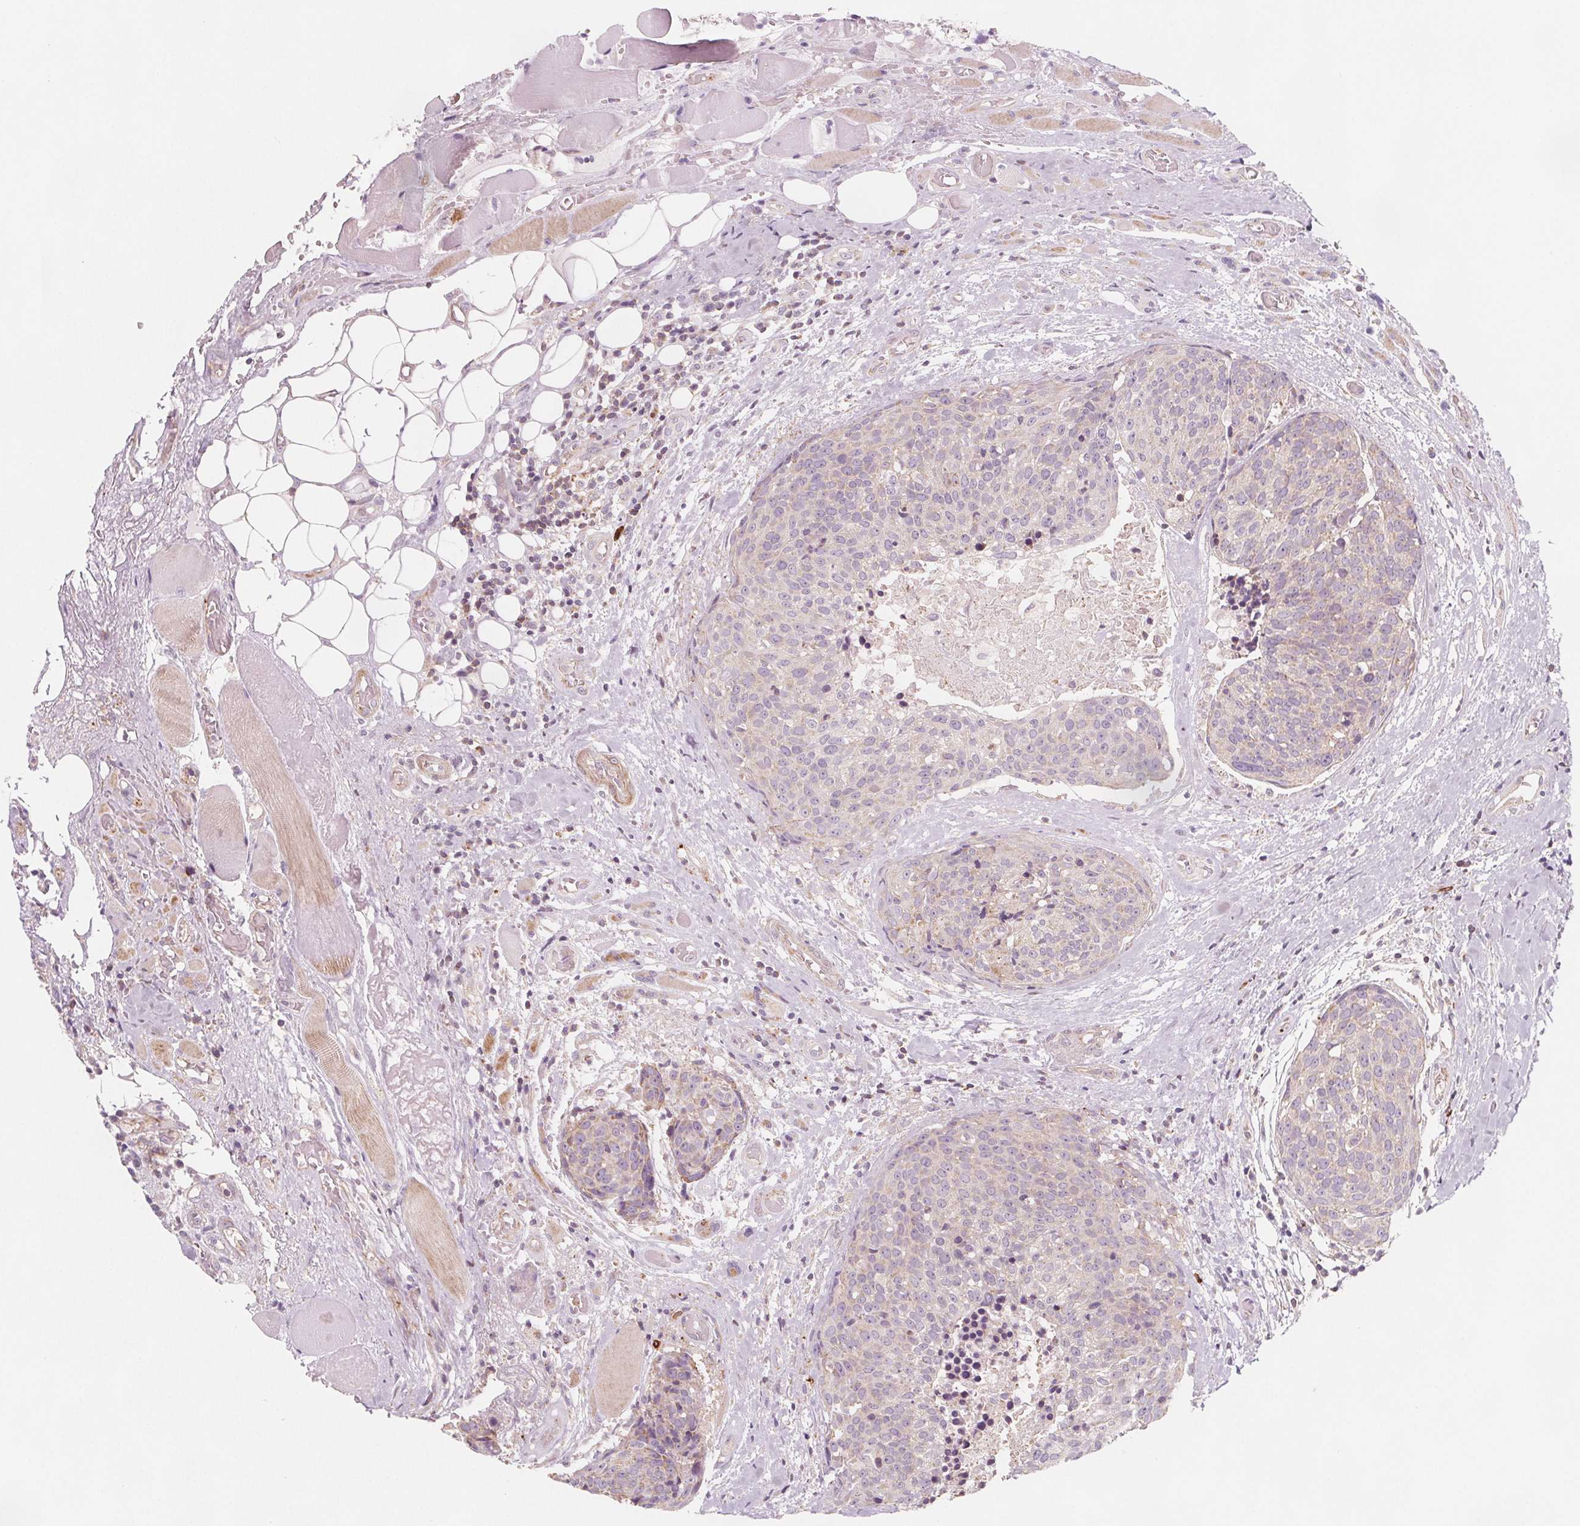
{"staining": {"intensity": "weak", "quantity": "<25%", "location": "cytoplasmic/membranous"}, "tissue": "head and neck cancer", "cell_type": "Tumor cells", "image_type": "cancer", "snomed": [{"axis": "morphology", "description": "Squamous cell carcinoma, NOS"}, {"axis": "topography", "description": "Oral tissue"}, {"axis": "topography", "description": "Head-Neck"}], "caption": "DAB immunohistochemical staining of human head and neck cancer exhibits no significant staining in tumor cells.", "gene": "ADAM33", "patient": {"sex": "male", "age": 64}}